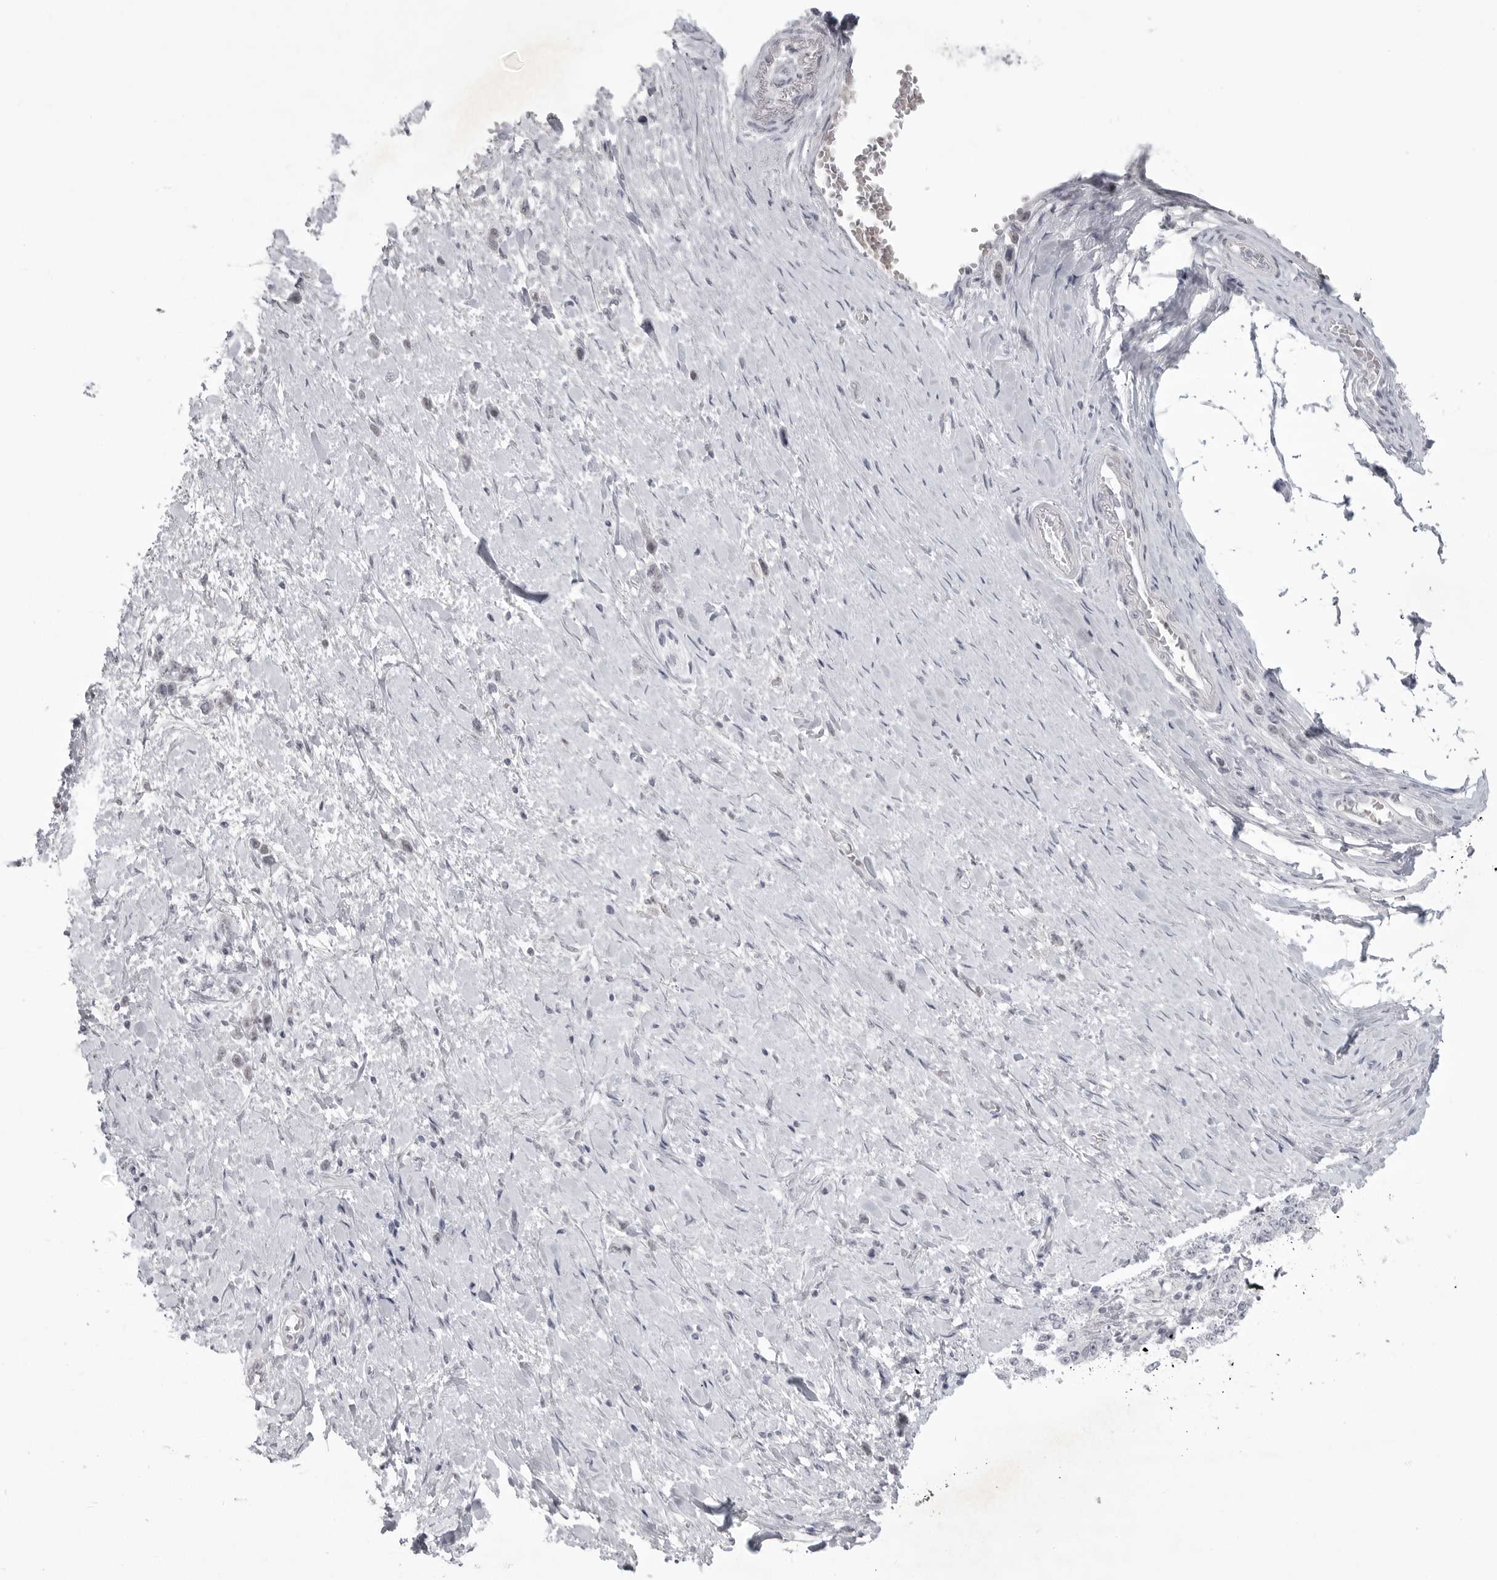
{"staining": {"intensity": "negative", "quantity": "none", "location": "none"}, "tissue": "stomach cancer", "cell_type": "Tumor cells", "image_type": "cancer", "snomed": [{"axis": "morphology", "description": "Adenocarcinoma, NOS"}, {"axis": "topography", "description": "Stomach"}], "caption": "The photomicrograph shows no significant staining in tumor cells of stomach cancer (adenocarcinoma).", "gene": "TCTN3", "patient": {"sex": "female", "age": 65}}